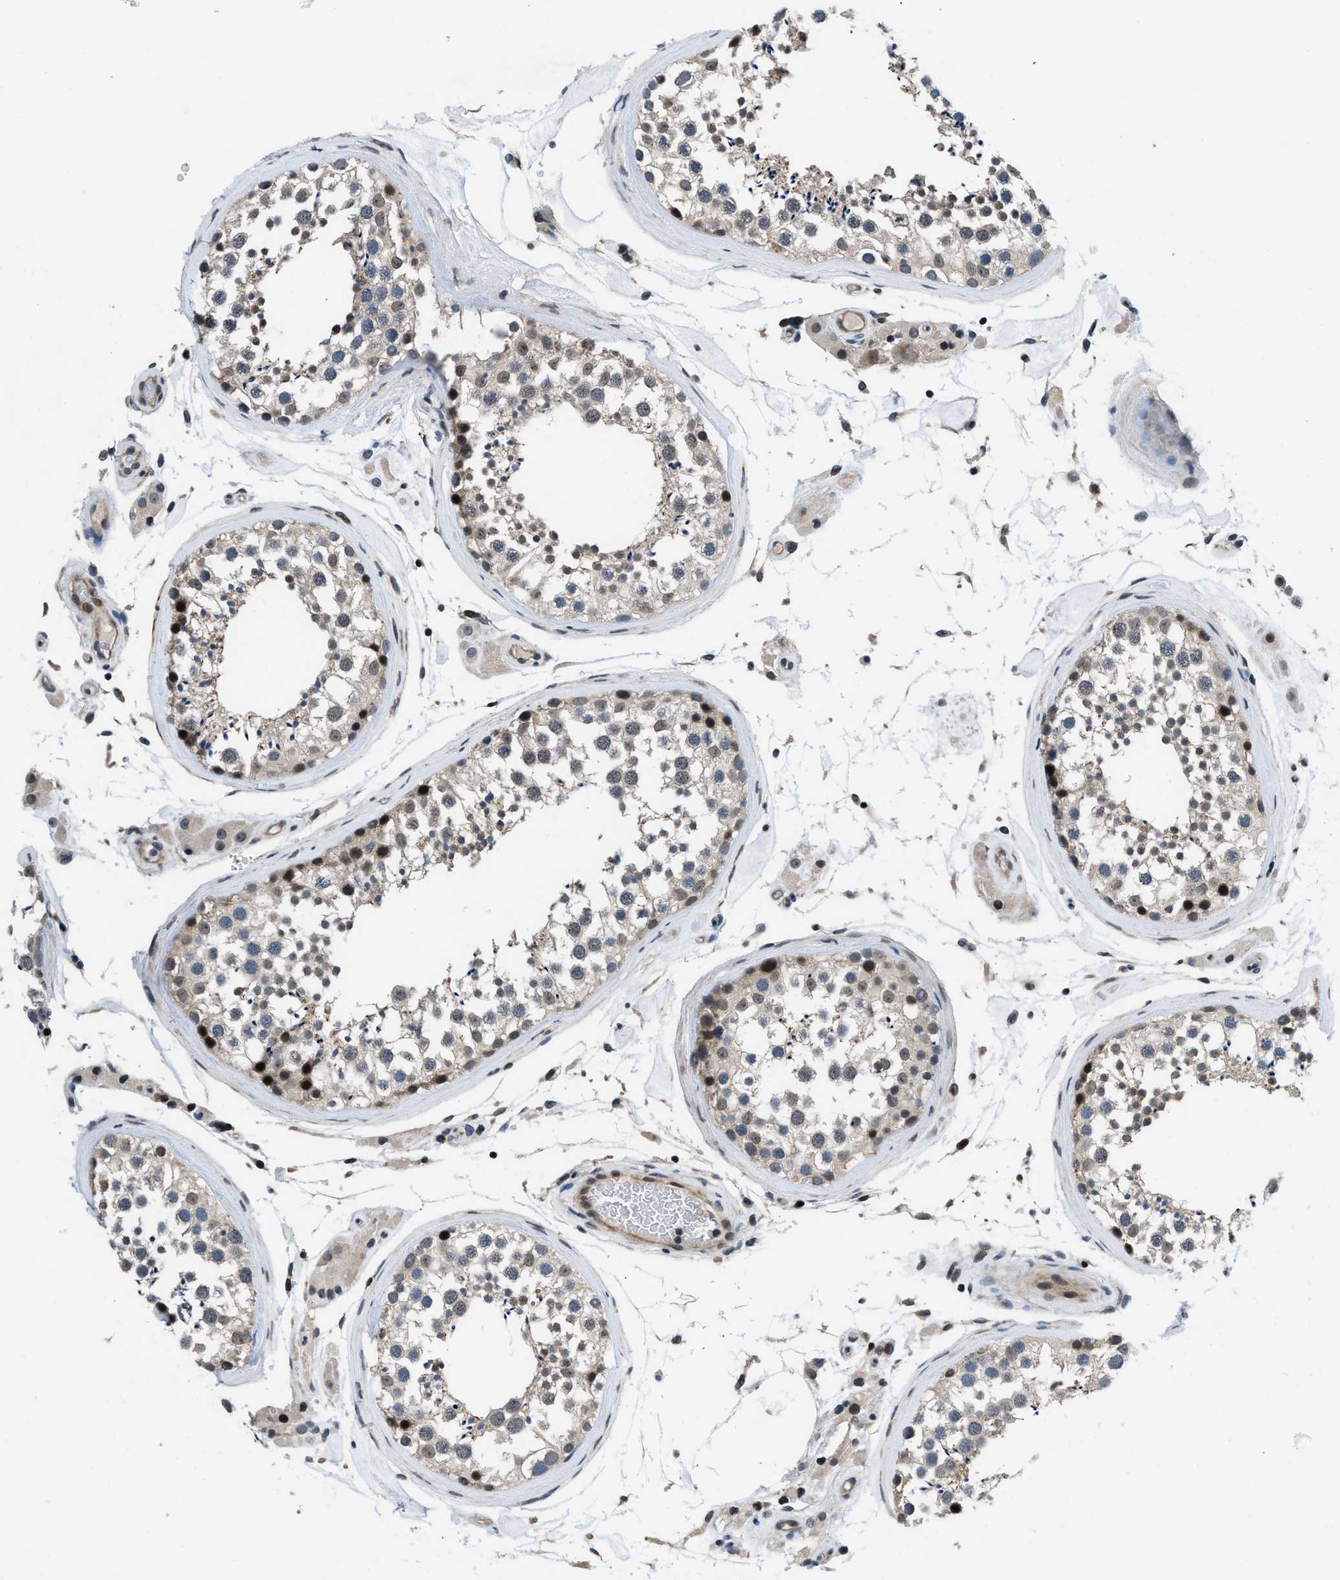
{"staining": {"intensity": "strong", "quantity": "<25%", "location": "nuclear"}, "tissue": "testis", "cell_type": "Cells in seminiferous ducts", "image_type": "normal", "snomed": [{"axis": "morphology", "description": "Normal tissue, NOS"}, {"axis": "topography", "description": "Testis"}], "caption": "Immunohistochemistry staining of normal testis, which exhibits medium levels of strong nuclear staining in about <25% of cells in seminiferous ducts indicating strong nuclear protein positivity. The staining was performed using DAB (brown) for protein detection and nuclei were counterstained in hematoxylin (blue).", "gene": "SETD5", "patient": {"sex": "male", "age": 46}}